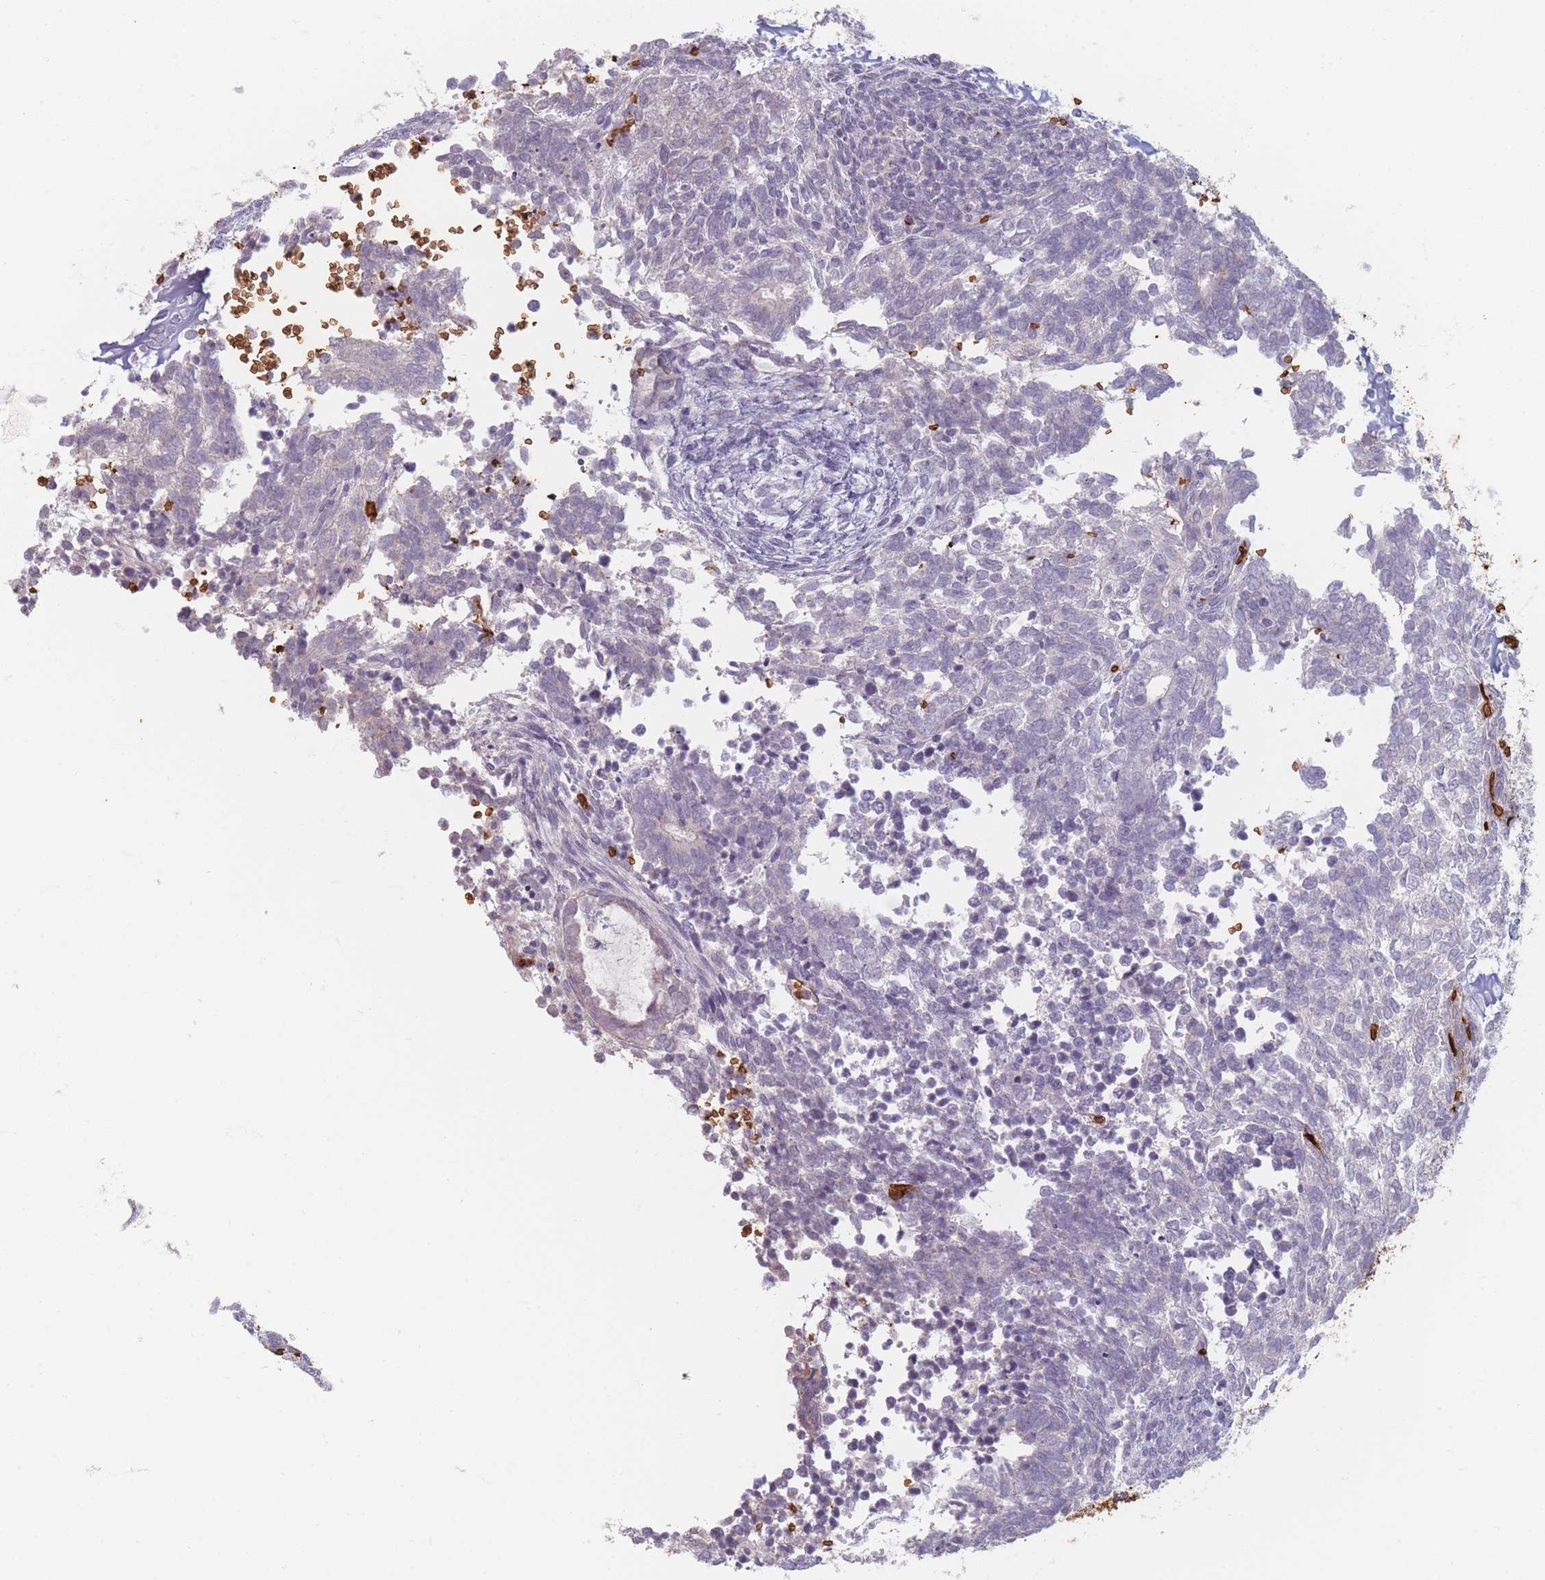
{"staining": {"intensity": "negative", "quantity": "none", "location": "none"}, "tissue": "testis cancer", "cell_type": "Tumor cells", "image_type": "cancer", "snomed": [{"axis": "morphology", "description": "Carcinoma, Embryonal, NOS"}, {"axis": "topography", "description": "Testis"}], "caption": "This is a micrograph of immunohistochemistry (IHC) staining of testis embryonal carcinoma, which shows no positivity in tumor cells.", "gene": "SLC2A6", "patient": {"sex": "male", "age": 23}}